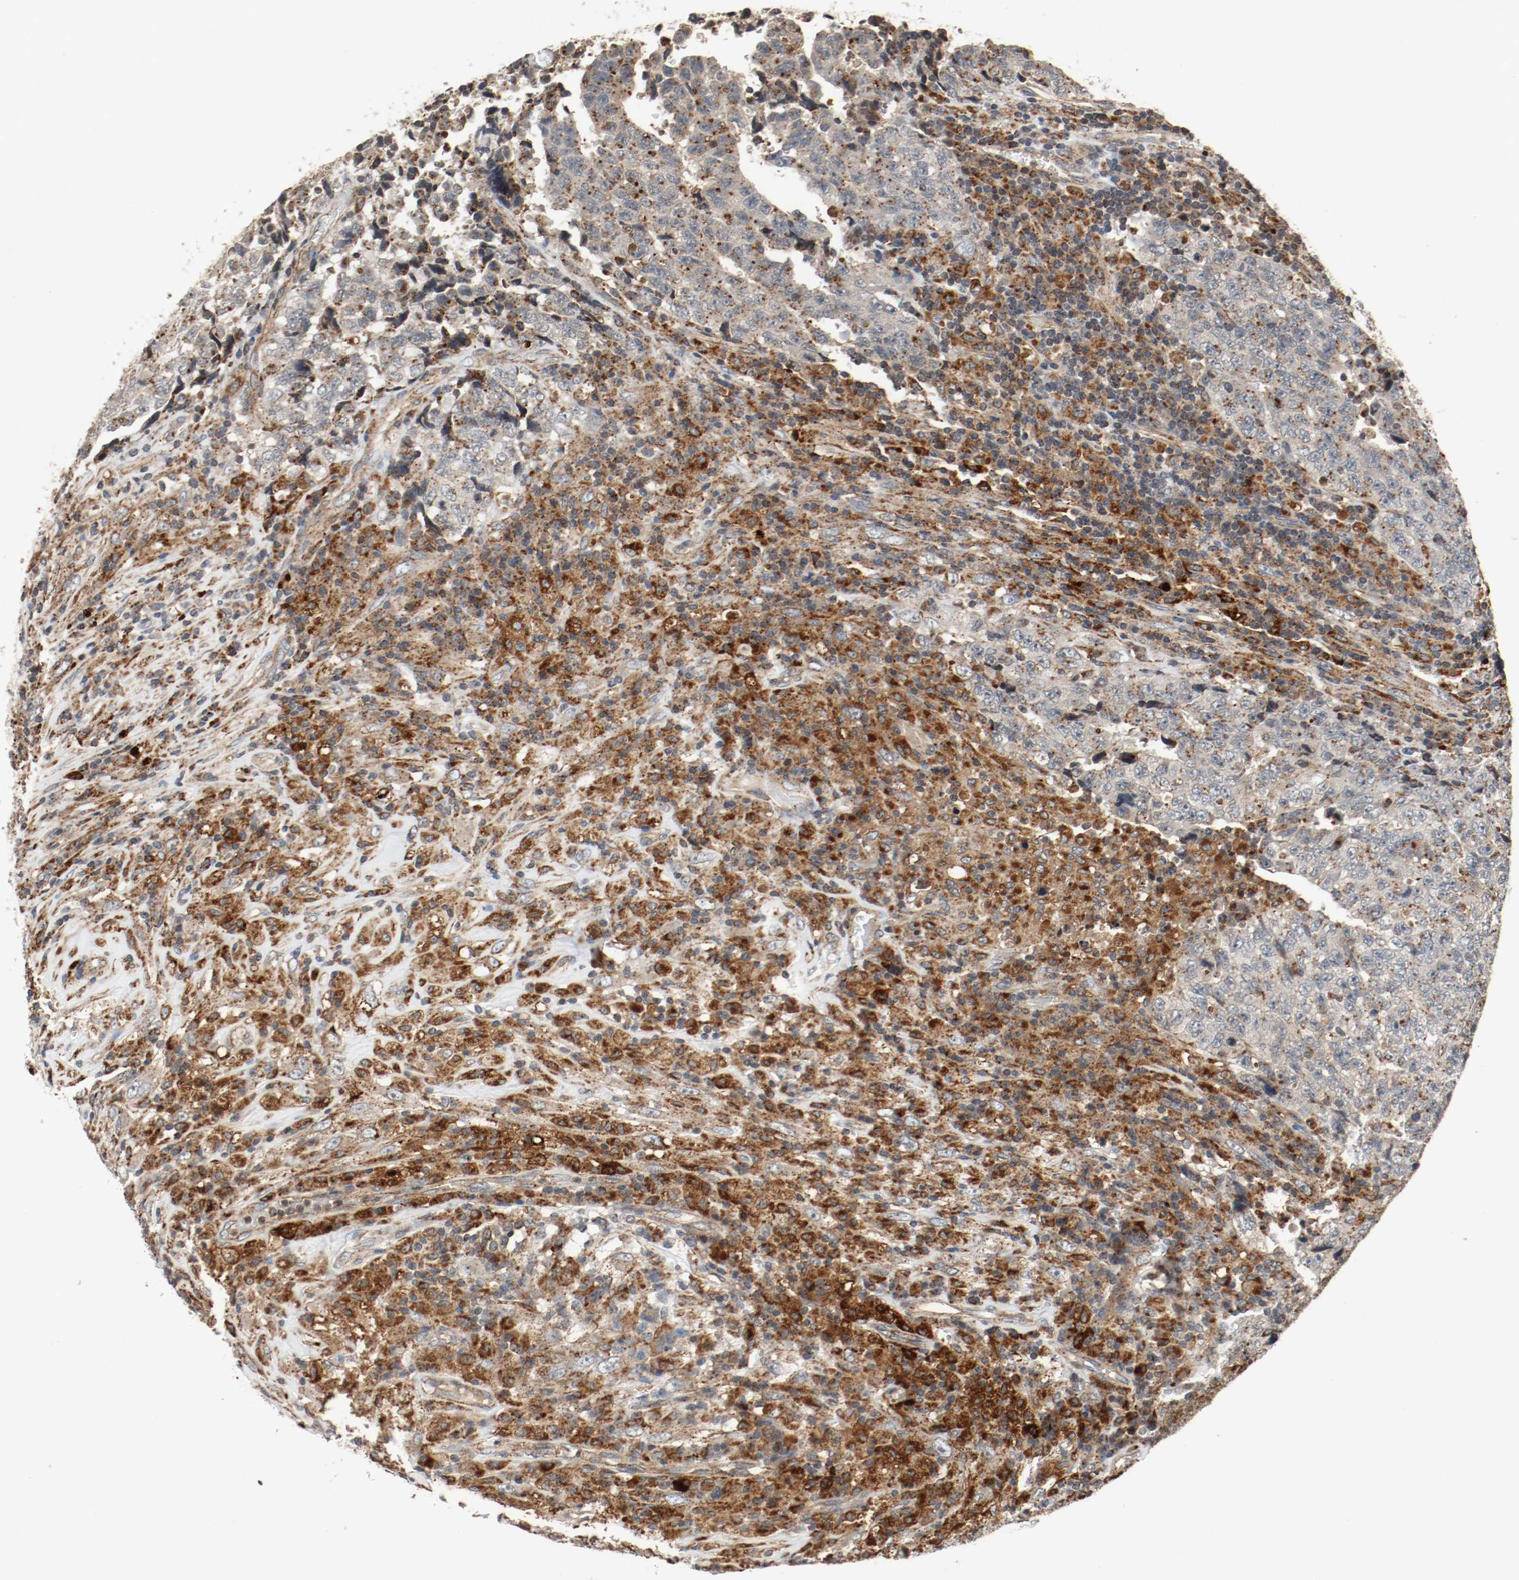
{"staining": {"intensity": "moderate", "quantity": ">75%", "location": "cytoplasmic/membranous"}, "tissue": "testis cancer", "cell_type": "Tumor cells", "image_type": "cancer", "snomed": [{"axis": "morphology", "description": "Necrosis, NOS"}, {"axis": "morphology", "description": "Carcinoma, Embryonal, NOS"}, {"axis": "topography", "description": "Testis"}], "caption": "The image displays a brown stain indicating the presence of a protein in the cytoplasmic/membranous of tumor cells in testis embryonal carcinoma.", "gene": "LAMP2", "patient": {"sex": "male", "age": 19}}